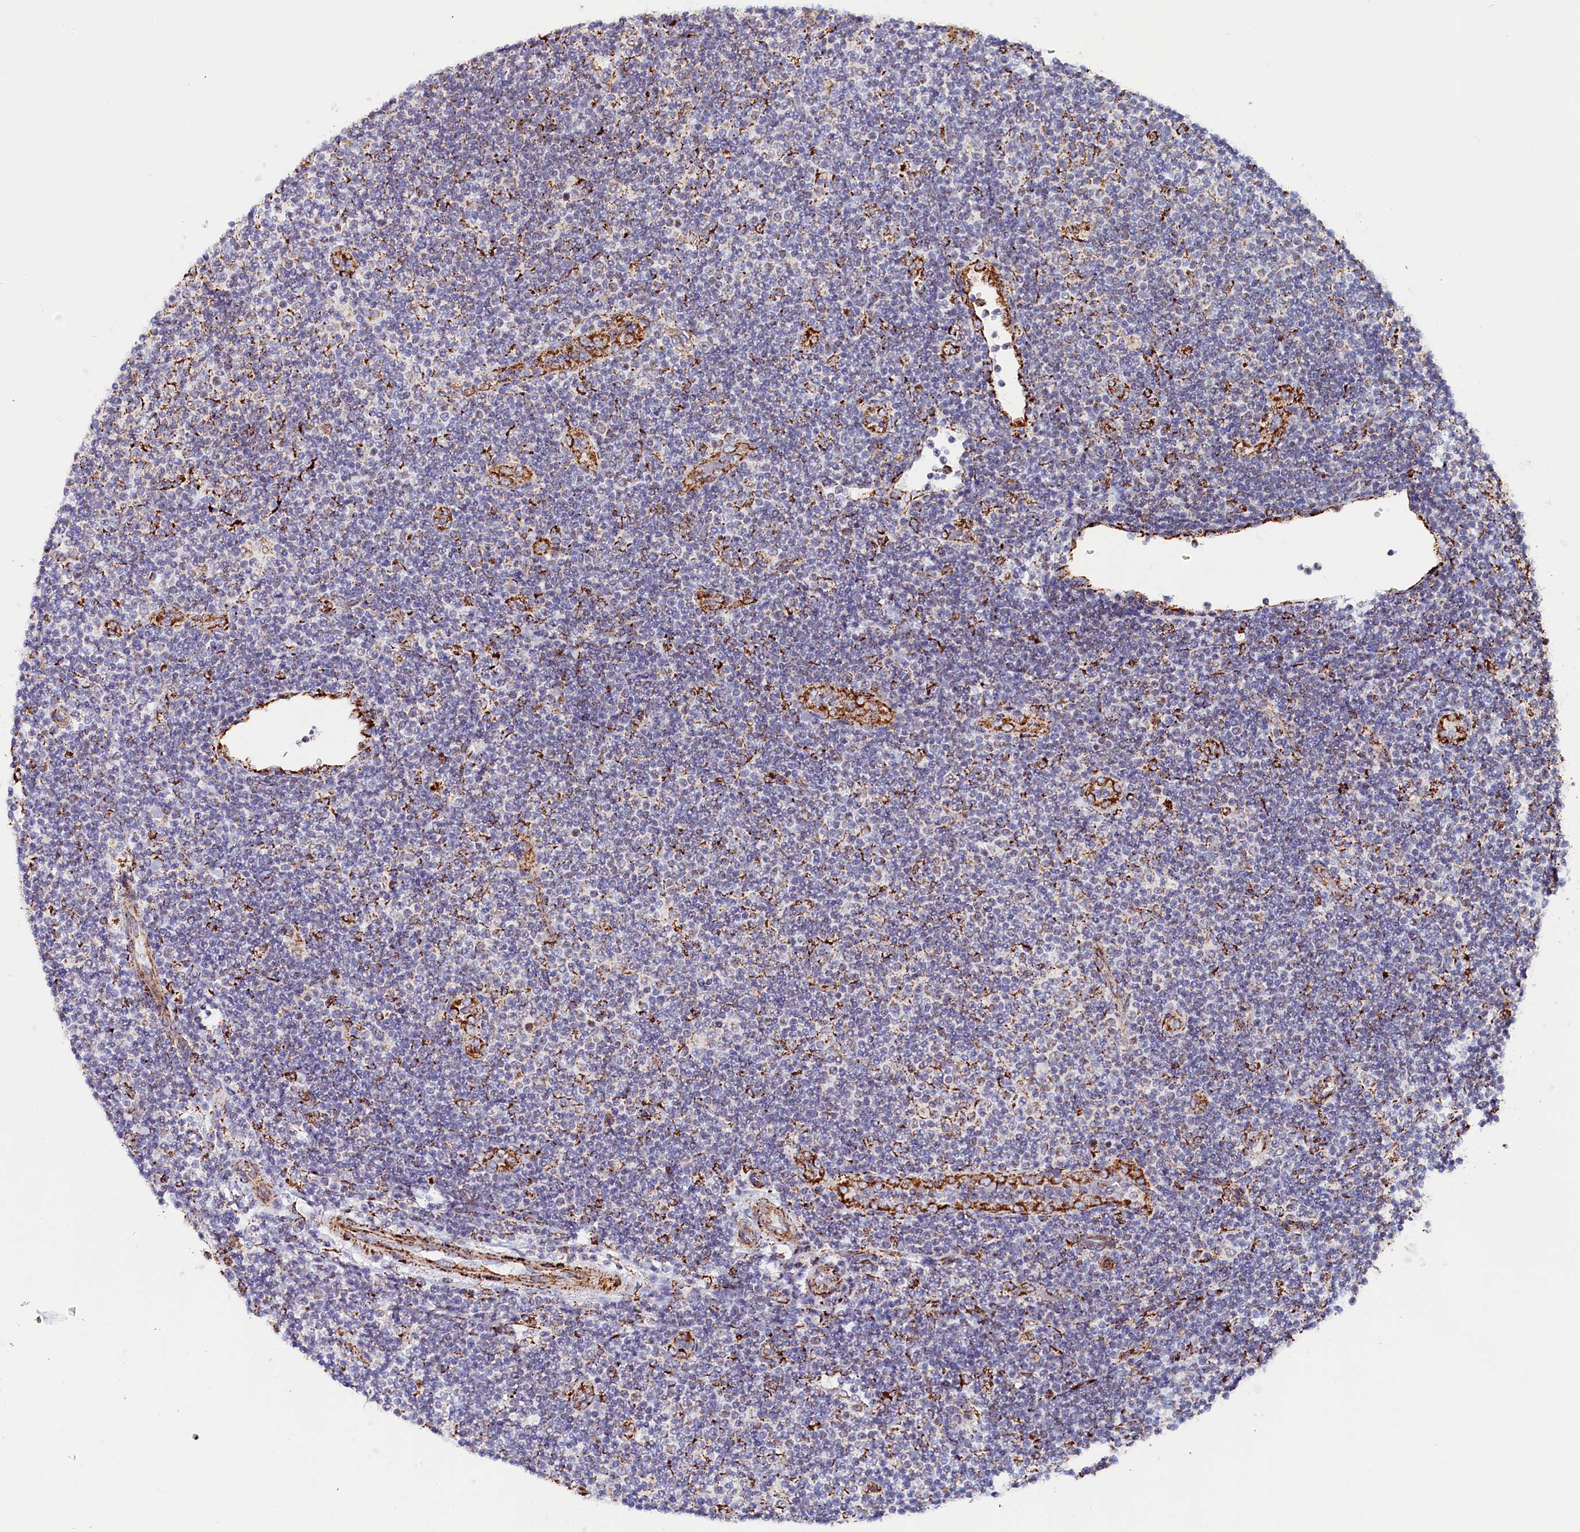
{"staining": {"intensity": "negative", "quantity": "none", "location": "none"}, "tissue": "lymphoma", "cell_type": "Tumor cells", "image_type": "cancer", "snomed": [{"axis": "morphology", "description": "Malignant lymphoma, non-Hodgkin's type, Low grade"}, {"axis": "topography", "description": "Lymph node"}], "caption": "IHC of lymphoma displays no staining in tumor cells.", "gene": "AKTIP", "patient": {"sex": "male", "age": 83}}